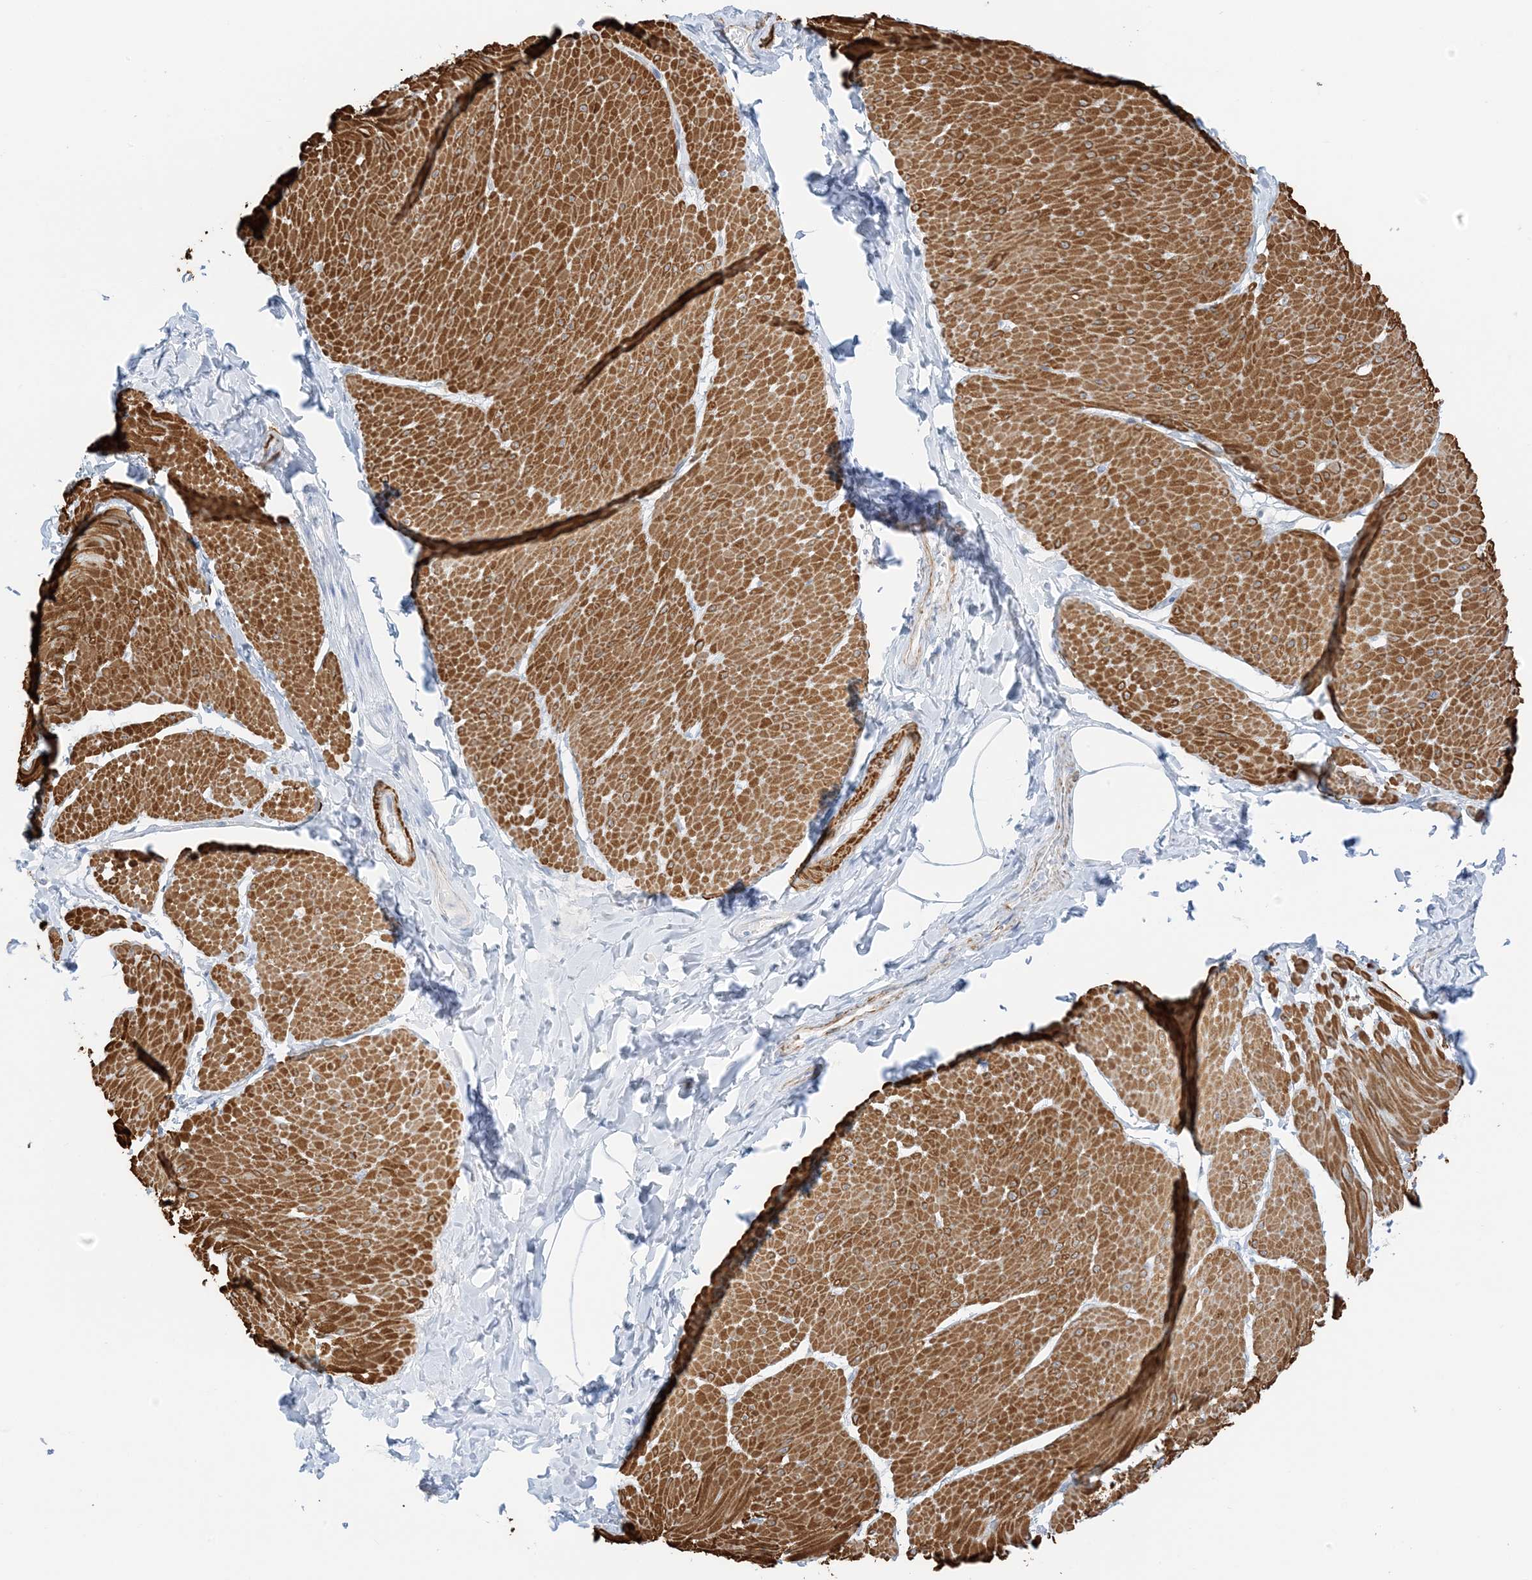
{"staining": {"intensity": "strong", "quantity": ">75%", "location": "cytoplasmic/membranous"}, "tissue": "smooth muscle", "cell_type": "Smooth muscle cells", "image_type": "normal", "snomed": [{"axis": "morphology", "description": "Urothelial carcinoma, High grade"}, {"axis": "topography", "description": "Urinary bladder"}], "caption": "Brown immunohistochemical staining in normal human smooth muscle shows strong cytoplasmic/membranous staining in approximately >75% of smooth muscle cells.", "gene": "SLC22A13", "patient": {"sex": "male", "age": 46}}